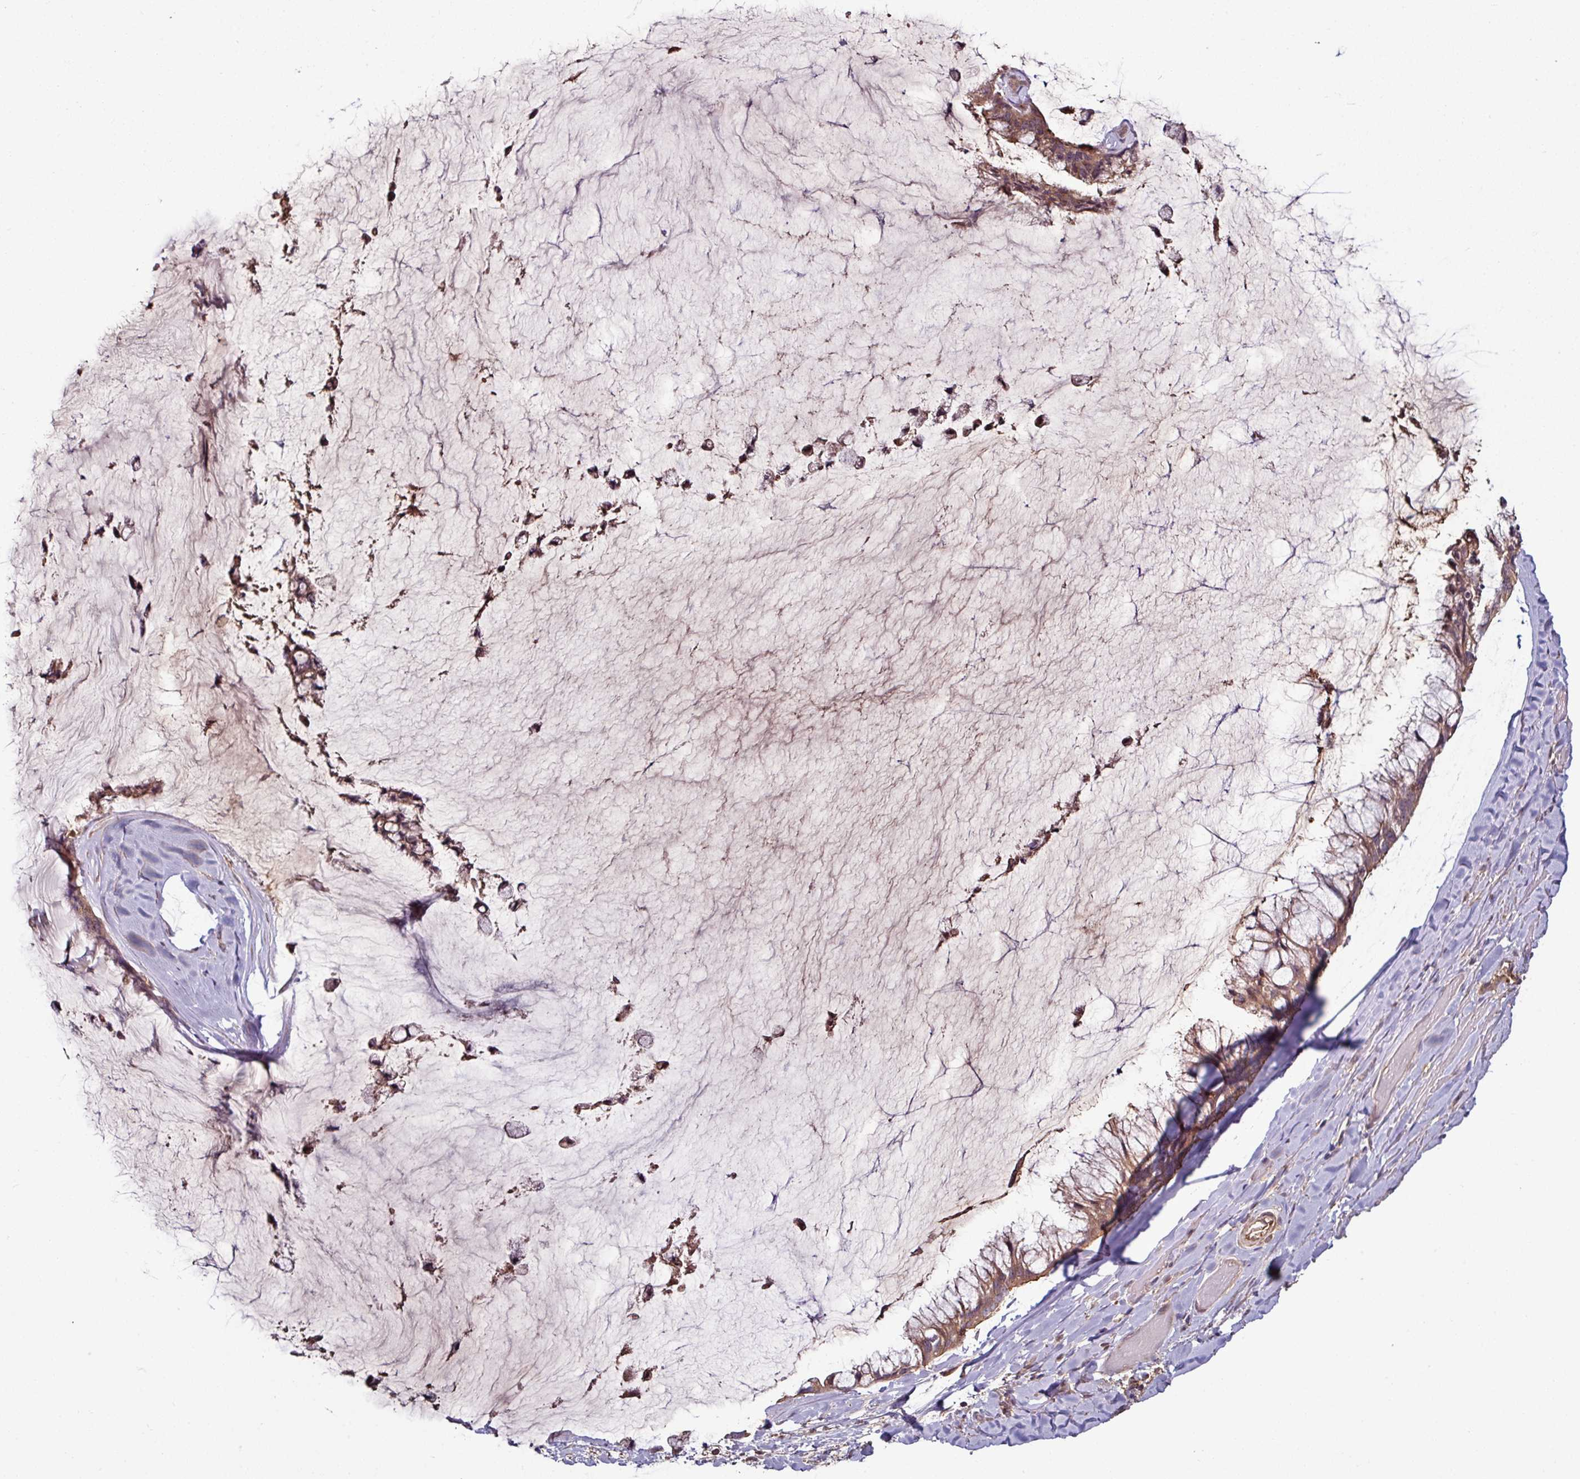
{"staining": {"intensity": "moderate", "quantity": ">75%", "location": "cytoplasmic/membranous"}, "tissue": "ovarian cancer", "cell_type": "Tumor cells", "image_type": "cancer", "snomed": [{"axis": "morphology", "description": "Cystadenocarcinoma, mucinous, NOS"}, {"axis": "topography", "description": "Ovary"}], "caption": "Immunohistochemical staining of mucinous cystadenocarcinoma (ovarian) demonstrates medium levels of moderate cytoplasmic/membranous positivity in approximately >75% of tumor cells.", "gene": "GNPDA1", "patient": {"sex": "female", "age": 39}}